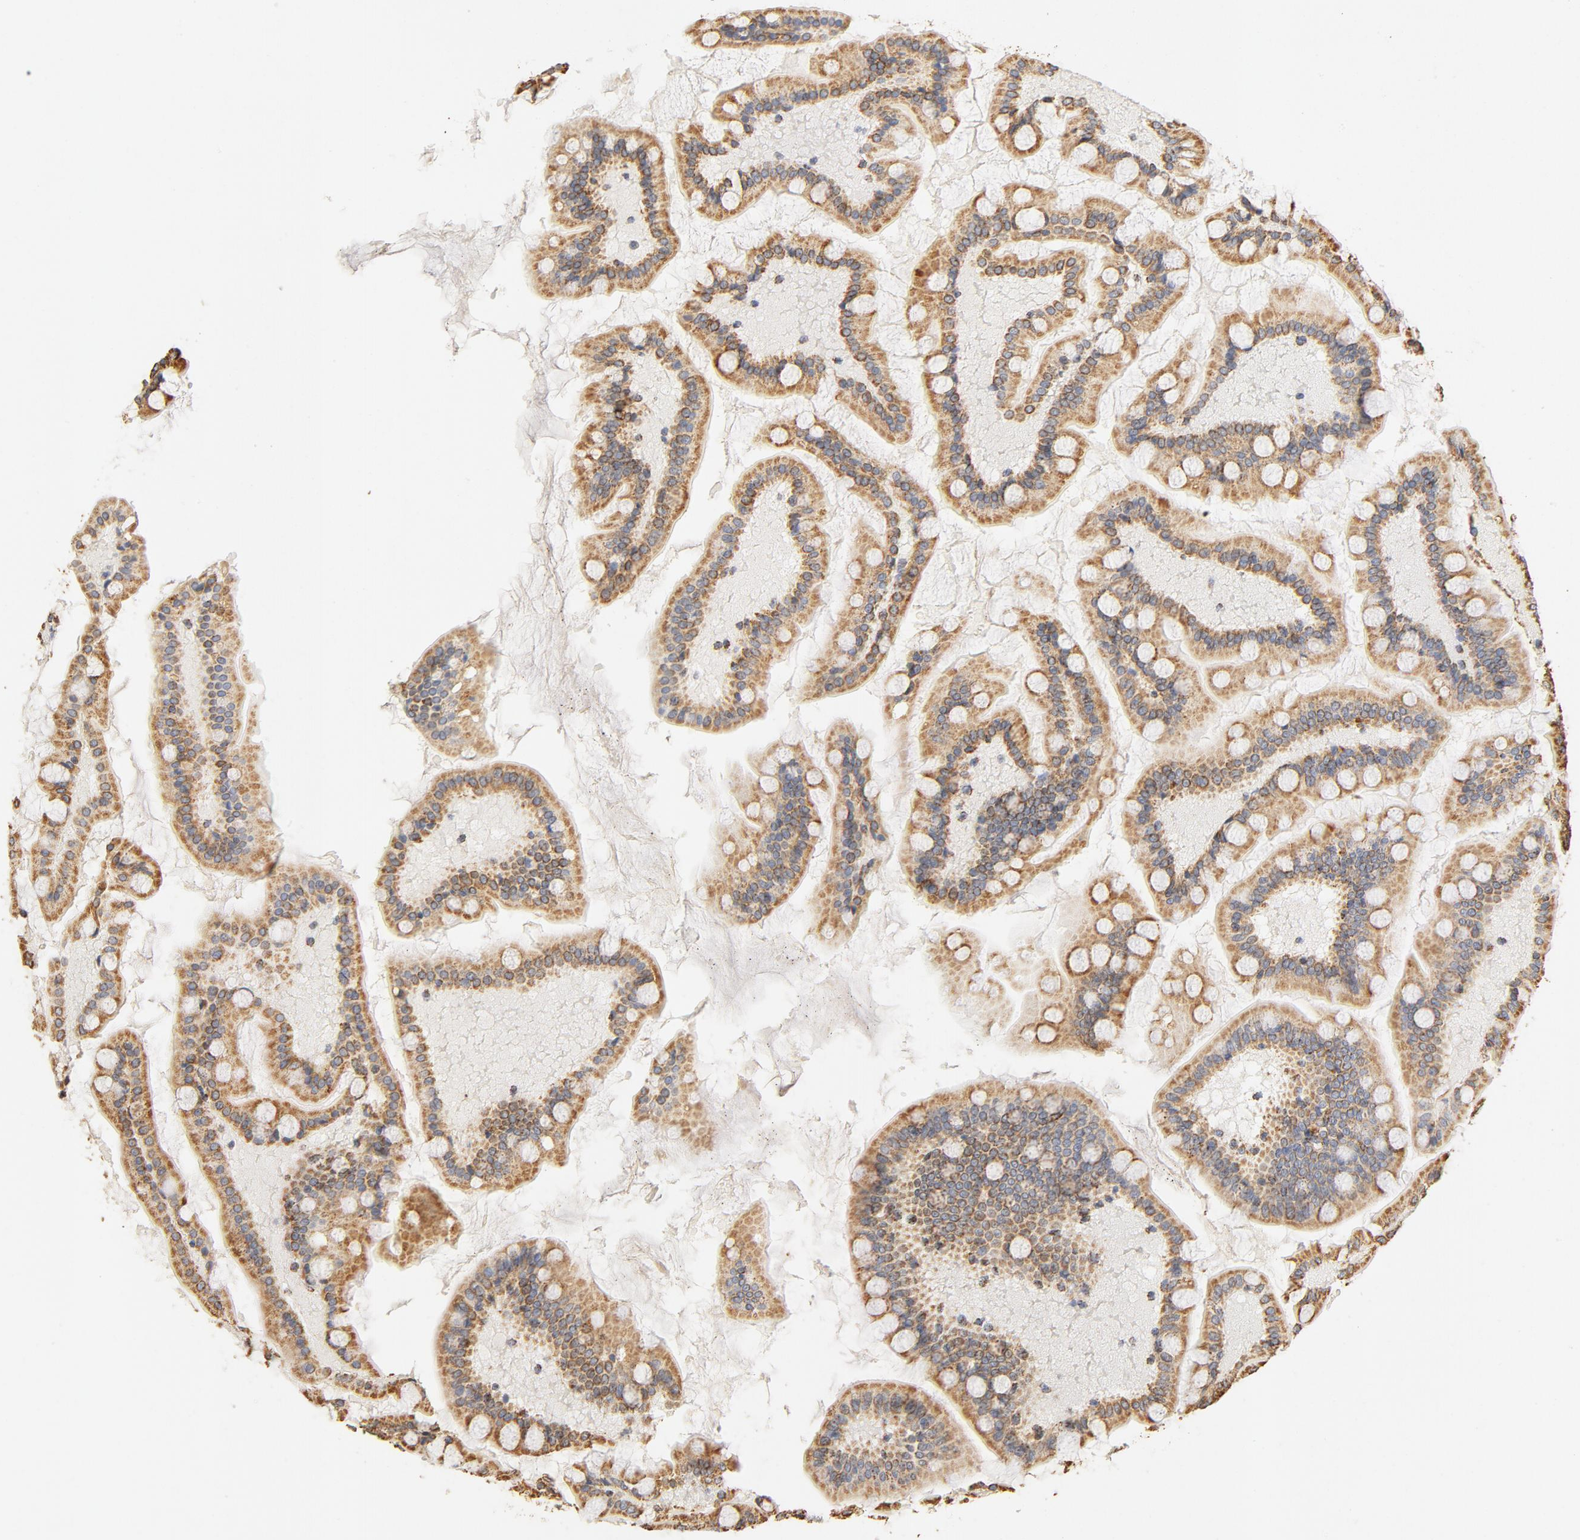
{"staining": {"intensity": "moderate", "quantity": ">75%", "location": "cytoplasmic/membranous"}, "tissue": "small intestine", "cell_type": "Glandular cells", "image_type": "normal", "snomed": [{"axis": "morphology", "description": "Normal tissue, NOS"}, {"axis": "topography", "description": "Small intestine"}], "caption": "Small intestine was stained to show a protein in brown. There is medium levels of moderate cytoplasmic/membranous expression in about >75% of glandular cells. (Brightfield microscopy of DAB IHC at high magnification).", "gene": "COX4I1", "patient": {"sex": "male", "age": 41}}